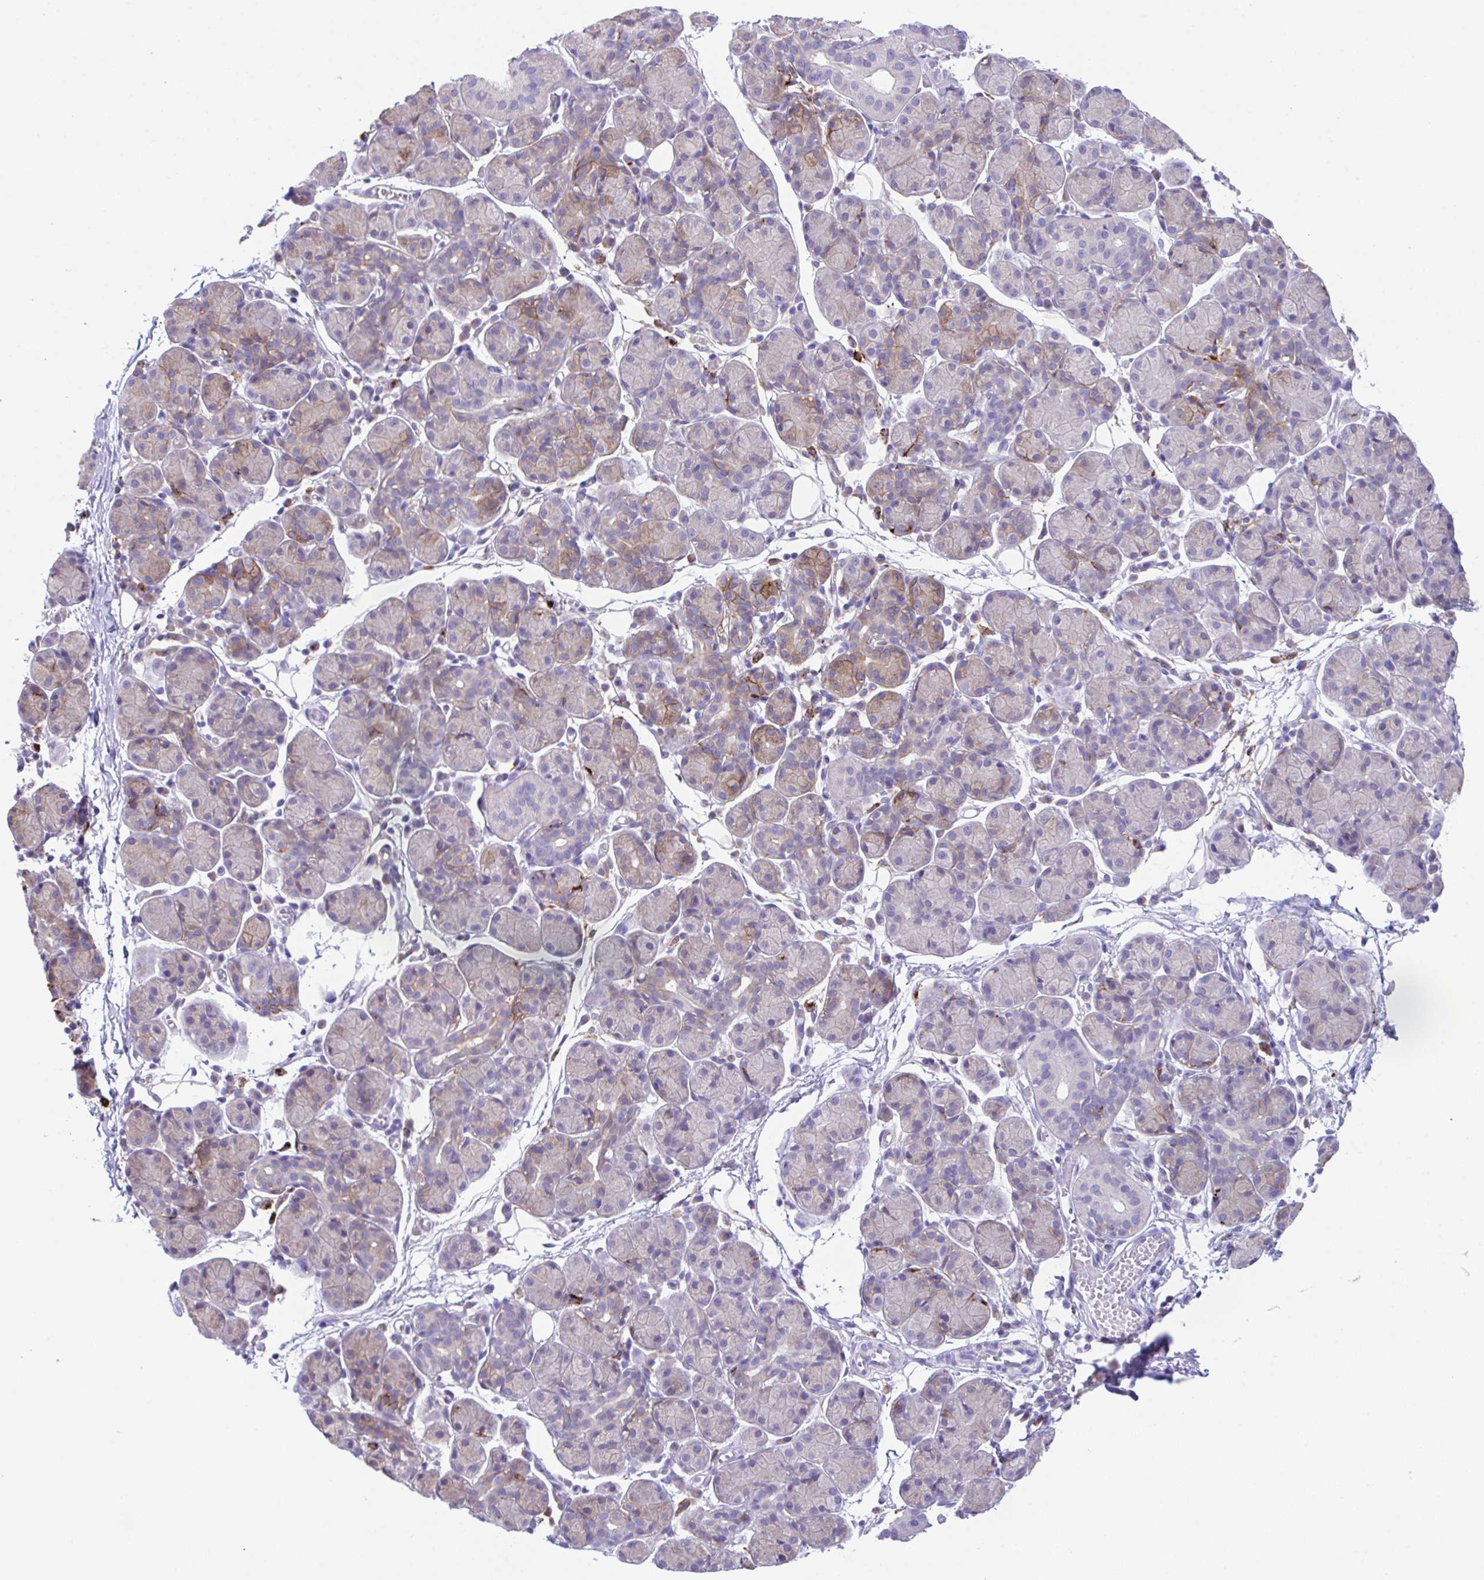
{"staining": {"intensity": "moderate", "quantity": "<25%", "location": "cytoplasmic/membranous"}, "tissue": "salivary gland", "cell_type": "Glandular cells", "image_type": "normal", "snomed": [{"axis": "morphology", "description": "Normal tissue, NOS"}, {"axis": "morphology", "description": "Inflammation, NOS"}, {"axis": "topography", "description": "Lymph node"}, {"axis": "topography", "description": "Salivary gland"}], "caption": "IHC staining of benign salivary gland, which demonstrates low levels of moderate cytoplasmic/membranous expression in about <25% of glandular cells indicating moderate cytoplasmic/membranous protein expression. The staining was performed using DAB (brown) for protein detection and nuclei were counterstained in hematoxylin (blue).", "gene": "HACD4", "patient": {"sex": "male", "age": 3}}